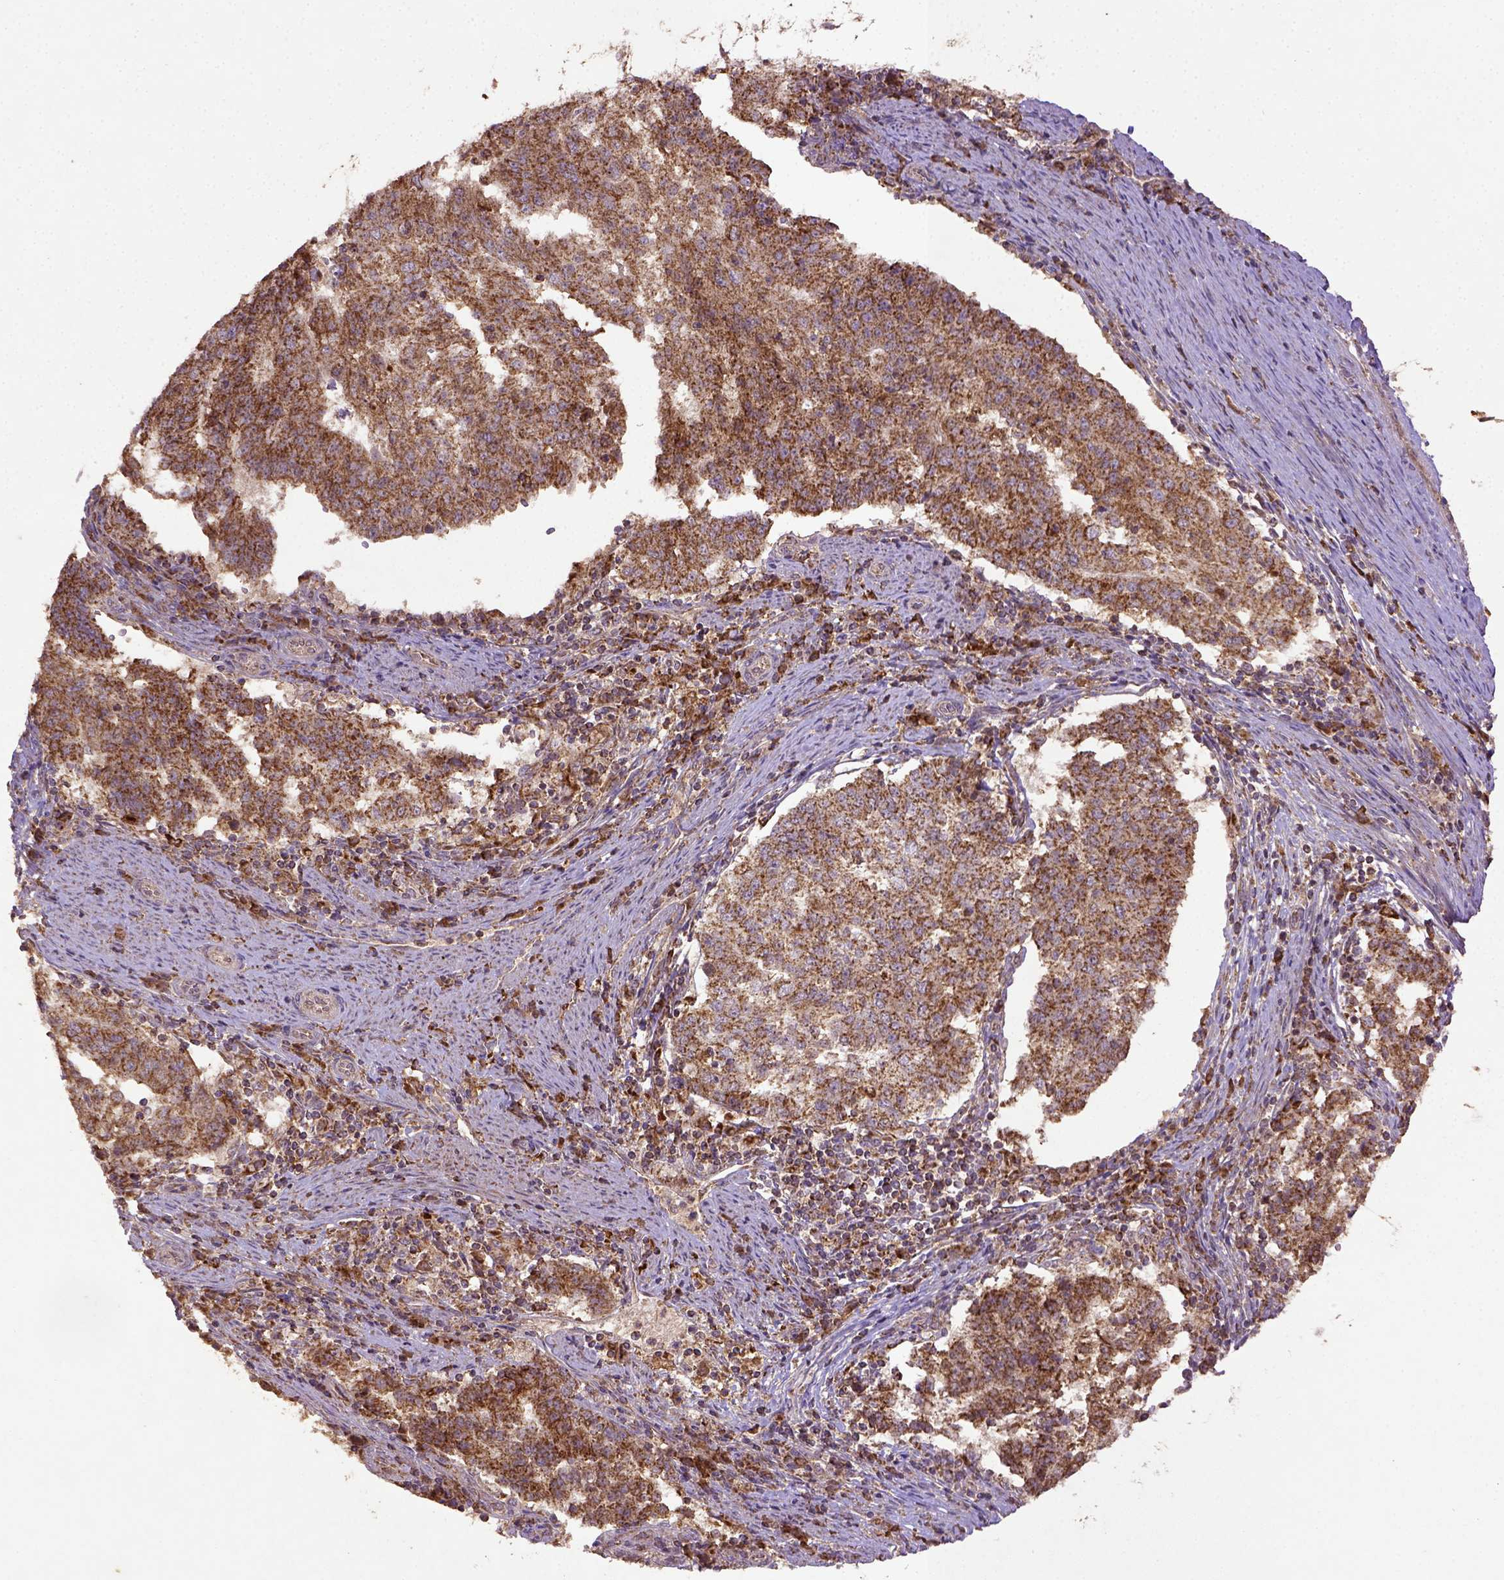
{"staining": {"intensity": "strong", "quantity": ">75%", "location": "cytoplasmic/membranous"}, "tissue": "endometrial cancer", "cell_type": "Tumor cells", "image_type": "cancer", "snomed": [{"axis": "morphology", "description": "Adenocarcinoma, NOS"}, {"axis": "topography", "description": "Endometrium"}], "caption": "Endometrial cancer (adenocarcinoma) stained with immunohistochemistry shows strong cytoplasmic/membranous staining in about >75% of tumor cells.", "gene": "MT-CO1", "patient": {"sex": "female", "age": 82}}